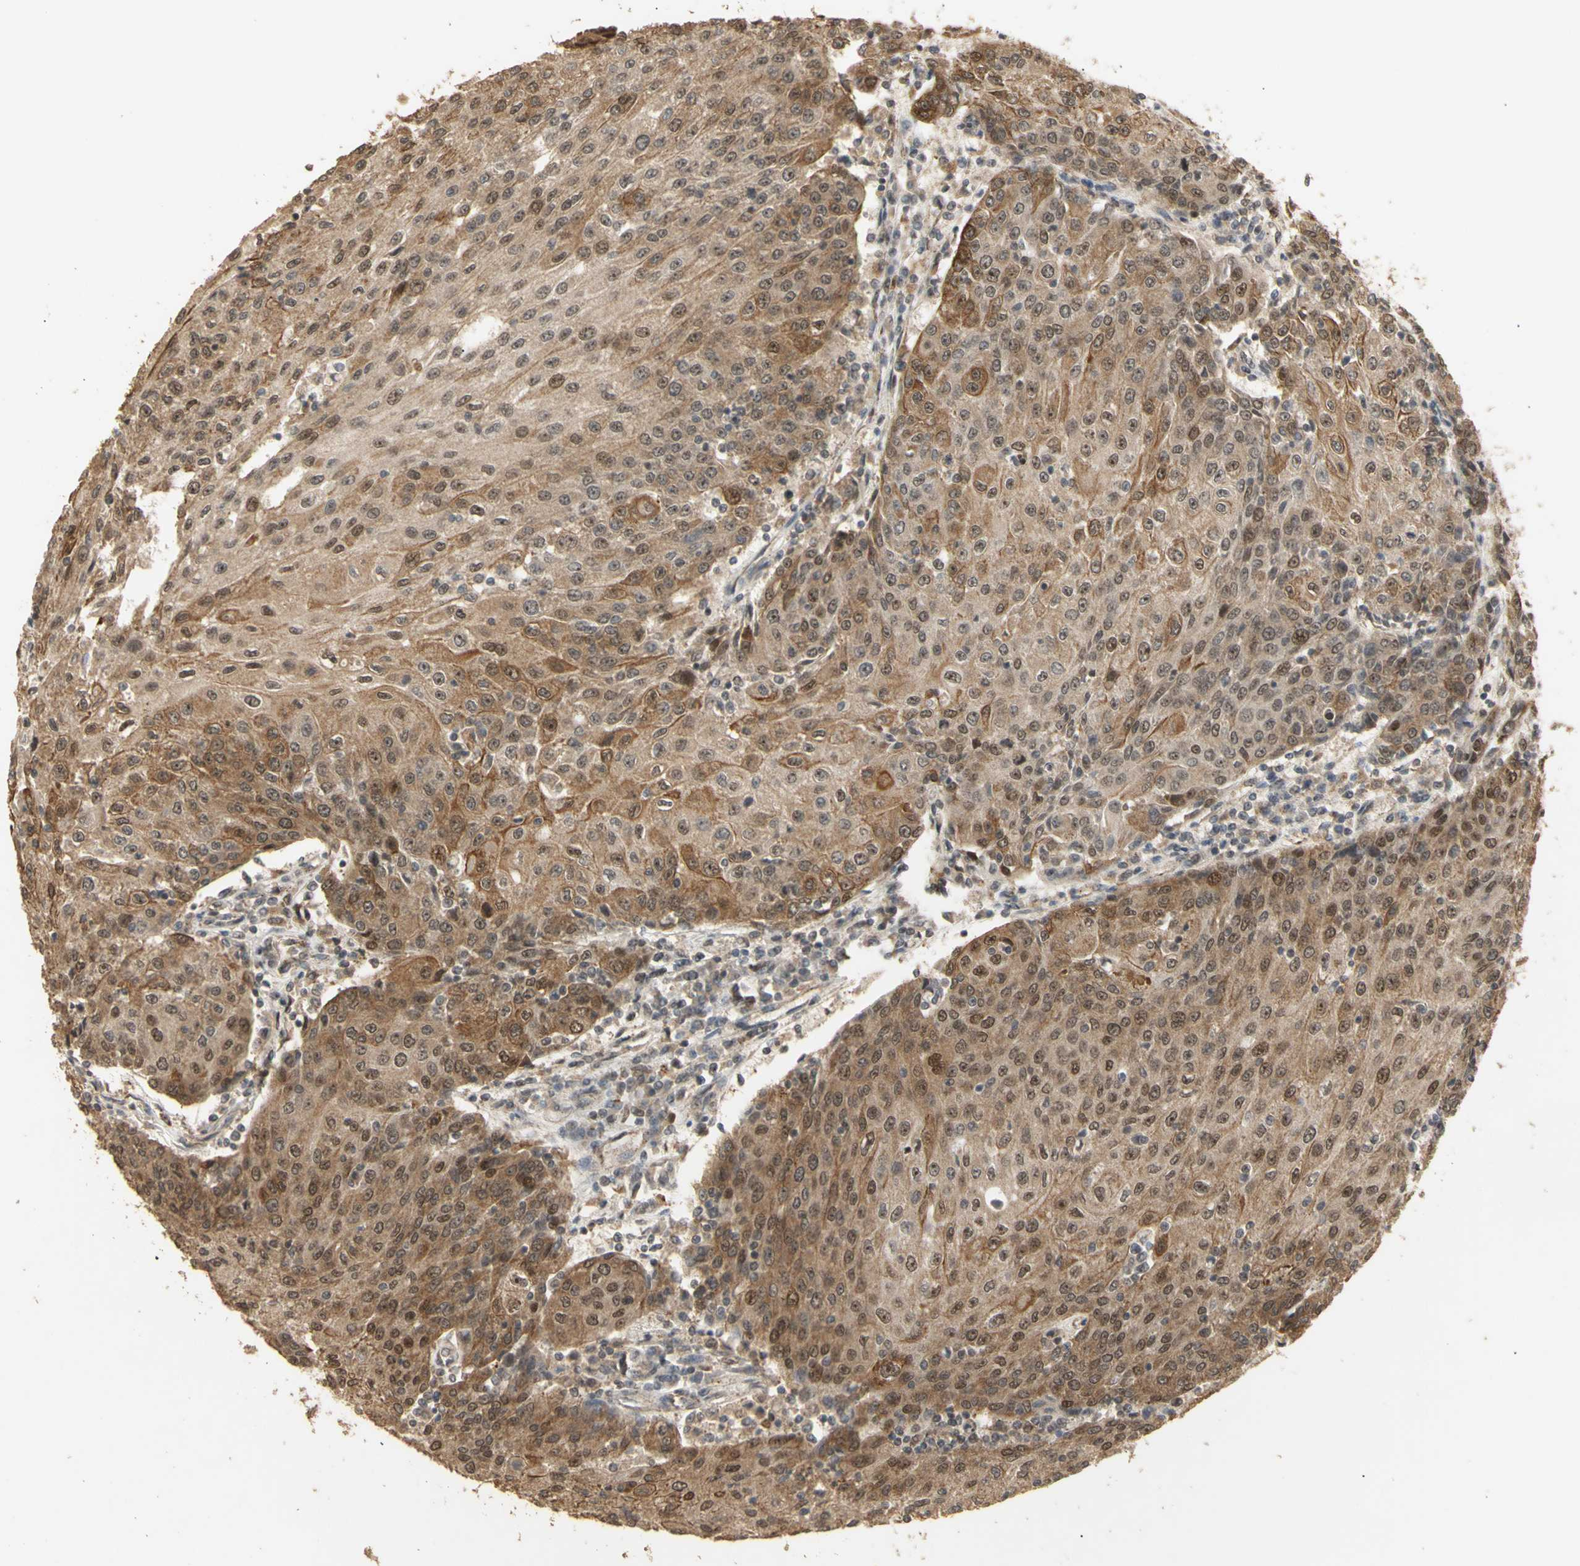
{"staining": {"intensity": "moderate", "quantity": ">75%", "location": "cytoplasmic/membranous"}, "tissue": "urothelial cancer", "cell_type": "Tumor cells", "image_type": "cancer", "snomed": [{"axis": "morphology", "description": "Urothelial carcinoma, High grade"}, {"axis": "topography", "description": "Urinary bladder"}], "caption": "Approximately >75% of tumor cells in urothelial cancer demonstrate moderate cytoplasmic/membranous protein positivity as visualized by brown immunohistochemical staining.", "gene": "GTF2E2", "patient": {"sex": "female", "age": 85}}